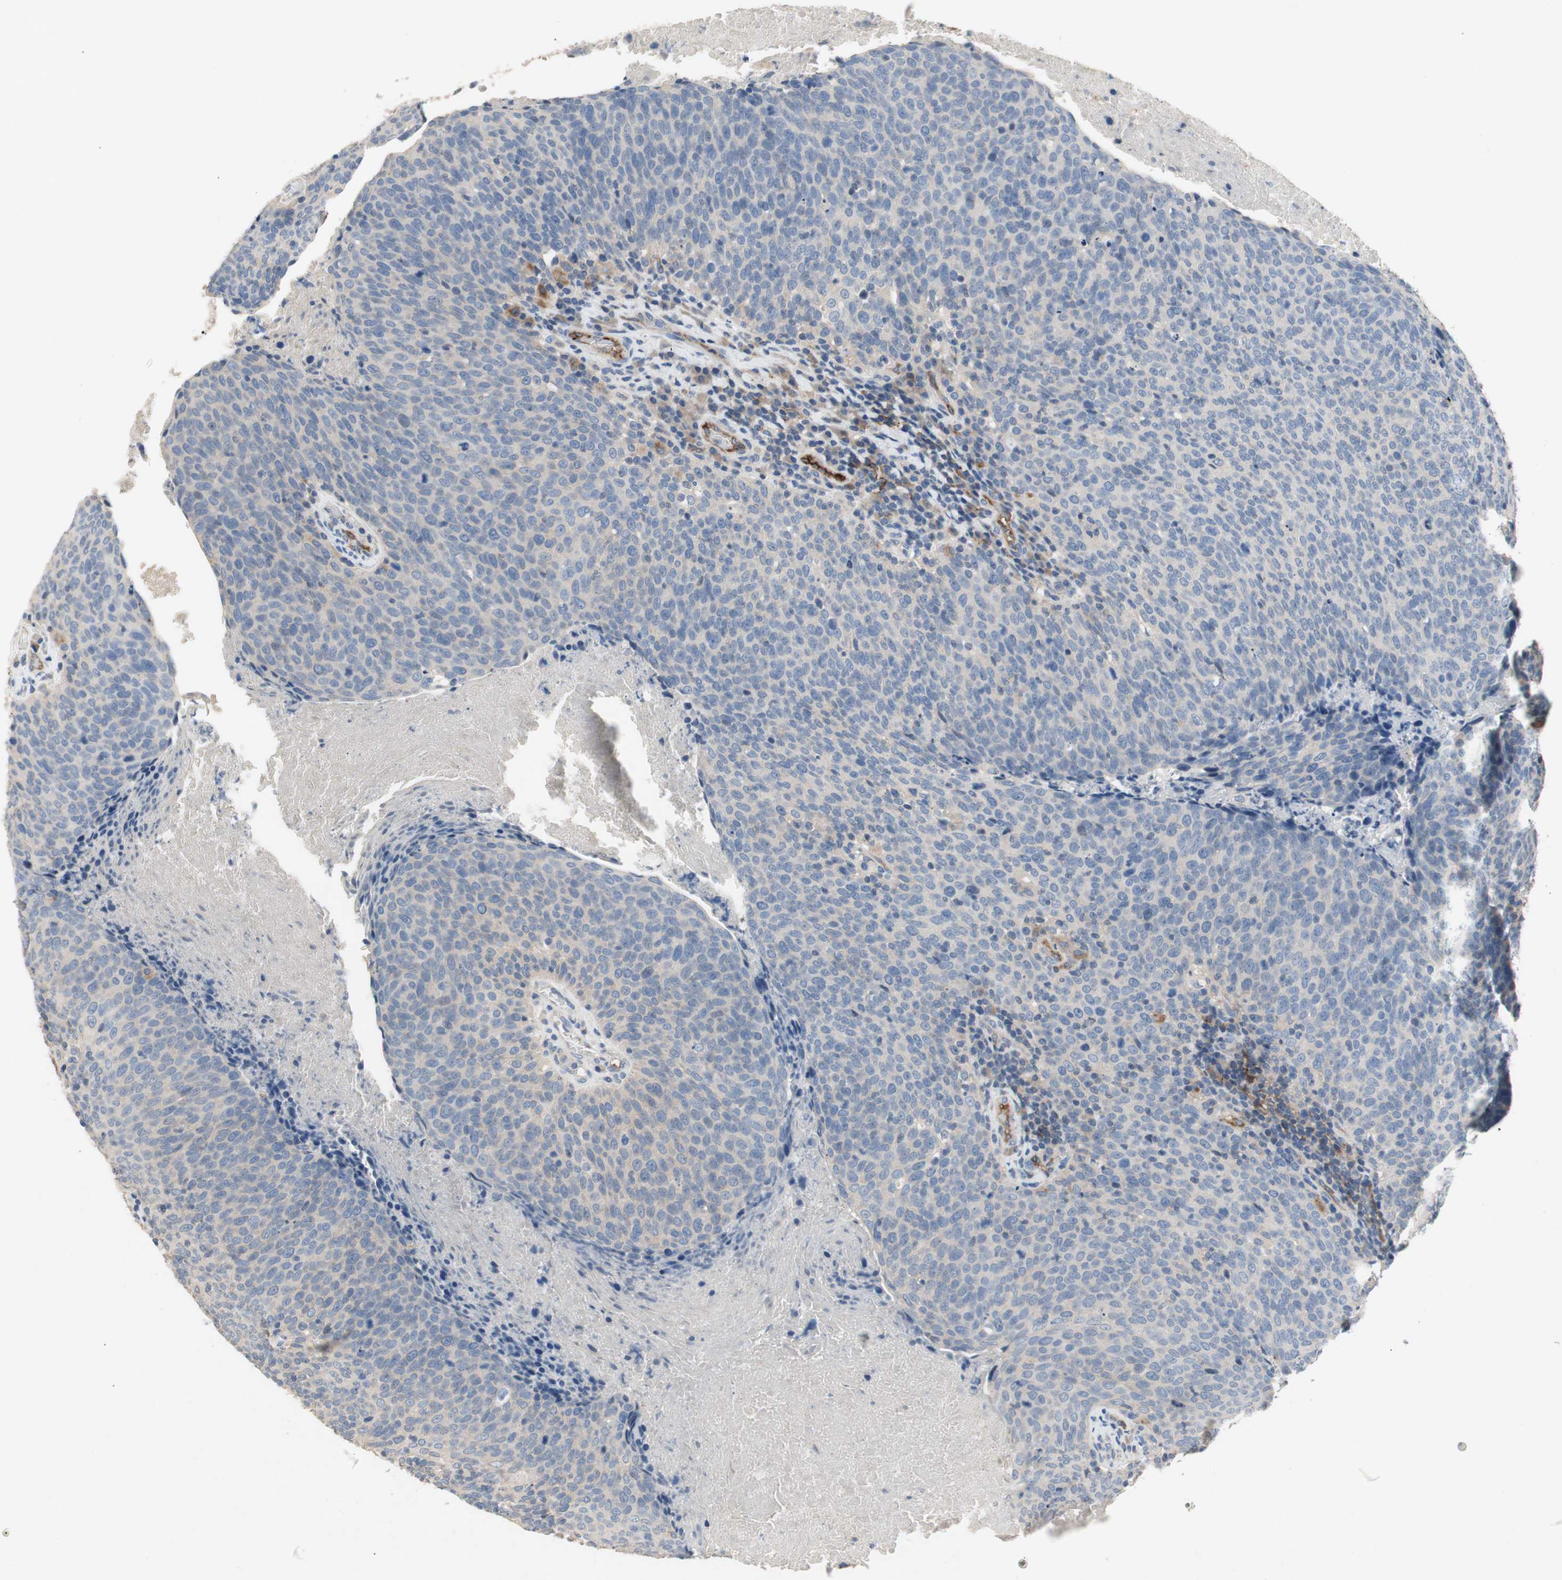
{"staining": {"intensity": "negative", "quantity": "none", "location": "none"}, "tissue": "head and neck cancer", "cell_type": "Tumor cells", "image_type": "cancer", "snomed": [{"axis": "morphology", "description": "Squamous cell carcinoma, NOS"}, {"axis": "morphology", "description": "Squamous cell carcinoma, metastatic, NOS"}, {"axis": "topography", "description": "Lymph node"}, {"axis": "topography", "description": "Head-Neck"}], "caption": "High power microscopy histopathology image of an immunohistochemistry (IHC) image of squamous cell carcinoma (head and neck), revealing no significant staining in tumor cells.", "gene": "ALPL", "patient": {"sex": "male", "age": 62}}